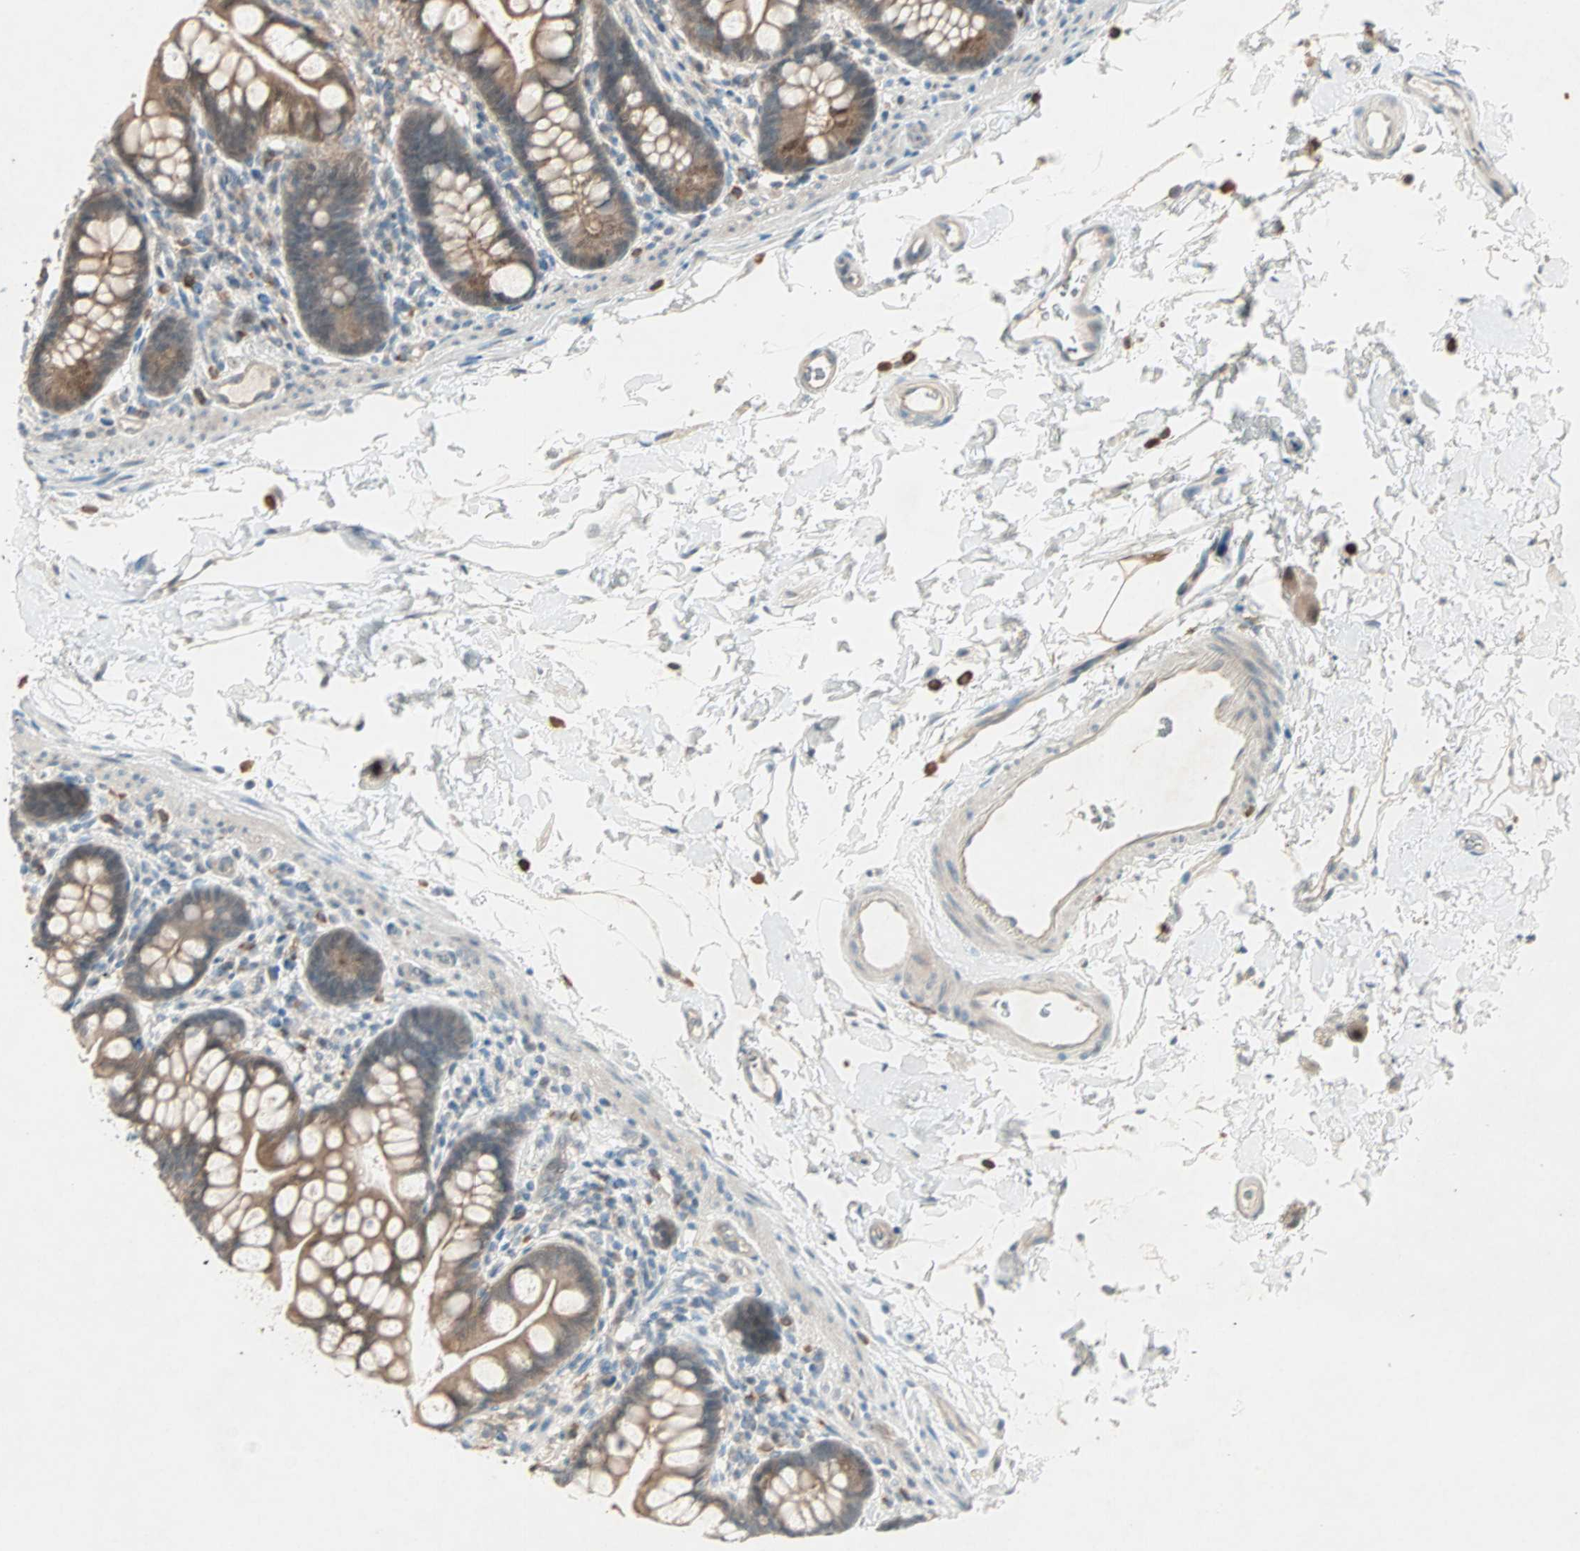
{"staining": {"intensity": "moderate", "quantity": ">75%", "location": "cytoplasmic/membranous"}, "tissue": "small intestine", "cell_type": "Glandular cells", "image_type": "normal", "snomed": [{"axis": "morphology", "description": "Normal tissue, NOS"}, {"axis": "topography", "description": "Small intestine"}], "caption": "The histopathology image shows staining of normal small intestine, revealing moderate cytoplasmic/membranous protein staining (brown color) within glandular cells.", "gene": "RTL6", "patient": {"sex": "female", "age": 58}}